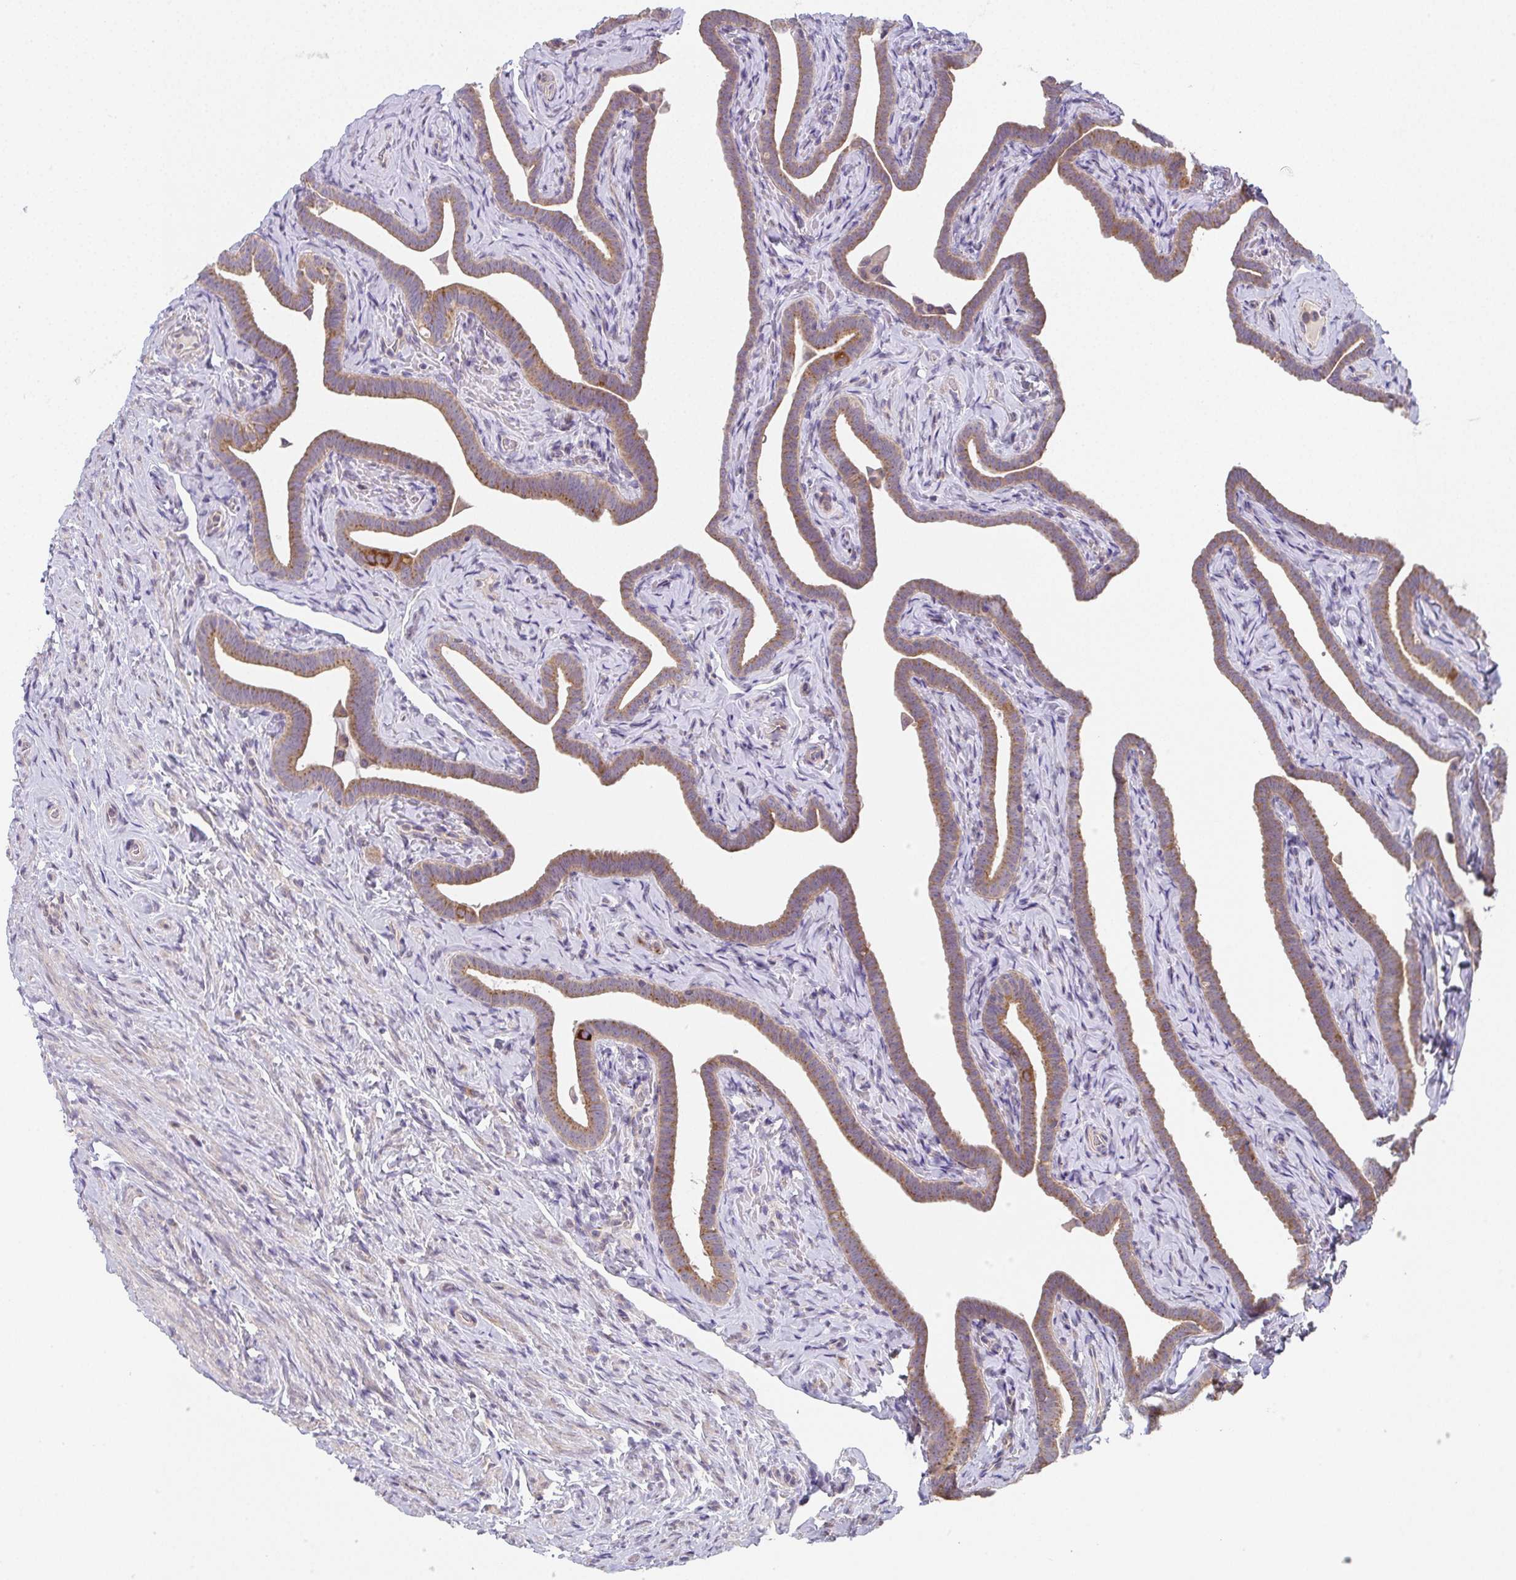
{"staining": {"intensity": "moderate", "quantity": ">75%", "location": "cytoplasmic/membranous"}, "tissue": "fallopian tube", "cell_type": "Glandular cells", "image_type": "normal", "snomed": [{"axis": "morphology", "description": "Normal tissue, NOS"}, {"axis": "topography", "description": "Fallopian tube"}], "caption": "Immunohistochemical staining of normal fallopian tube demonstrates >75% levels of moderate cytoplasmic/membranous protein positivity in about >75% of glandular cells. The protein of interest is shown in brown color, while the nuclei are stained blue.", "gene": "TSPAN31", "patient": {"sex": "female", "age": 69}}